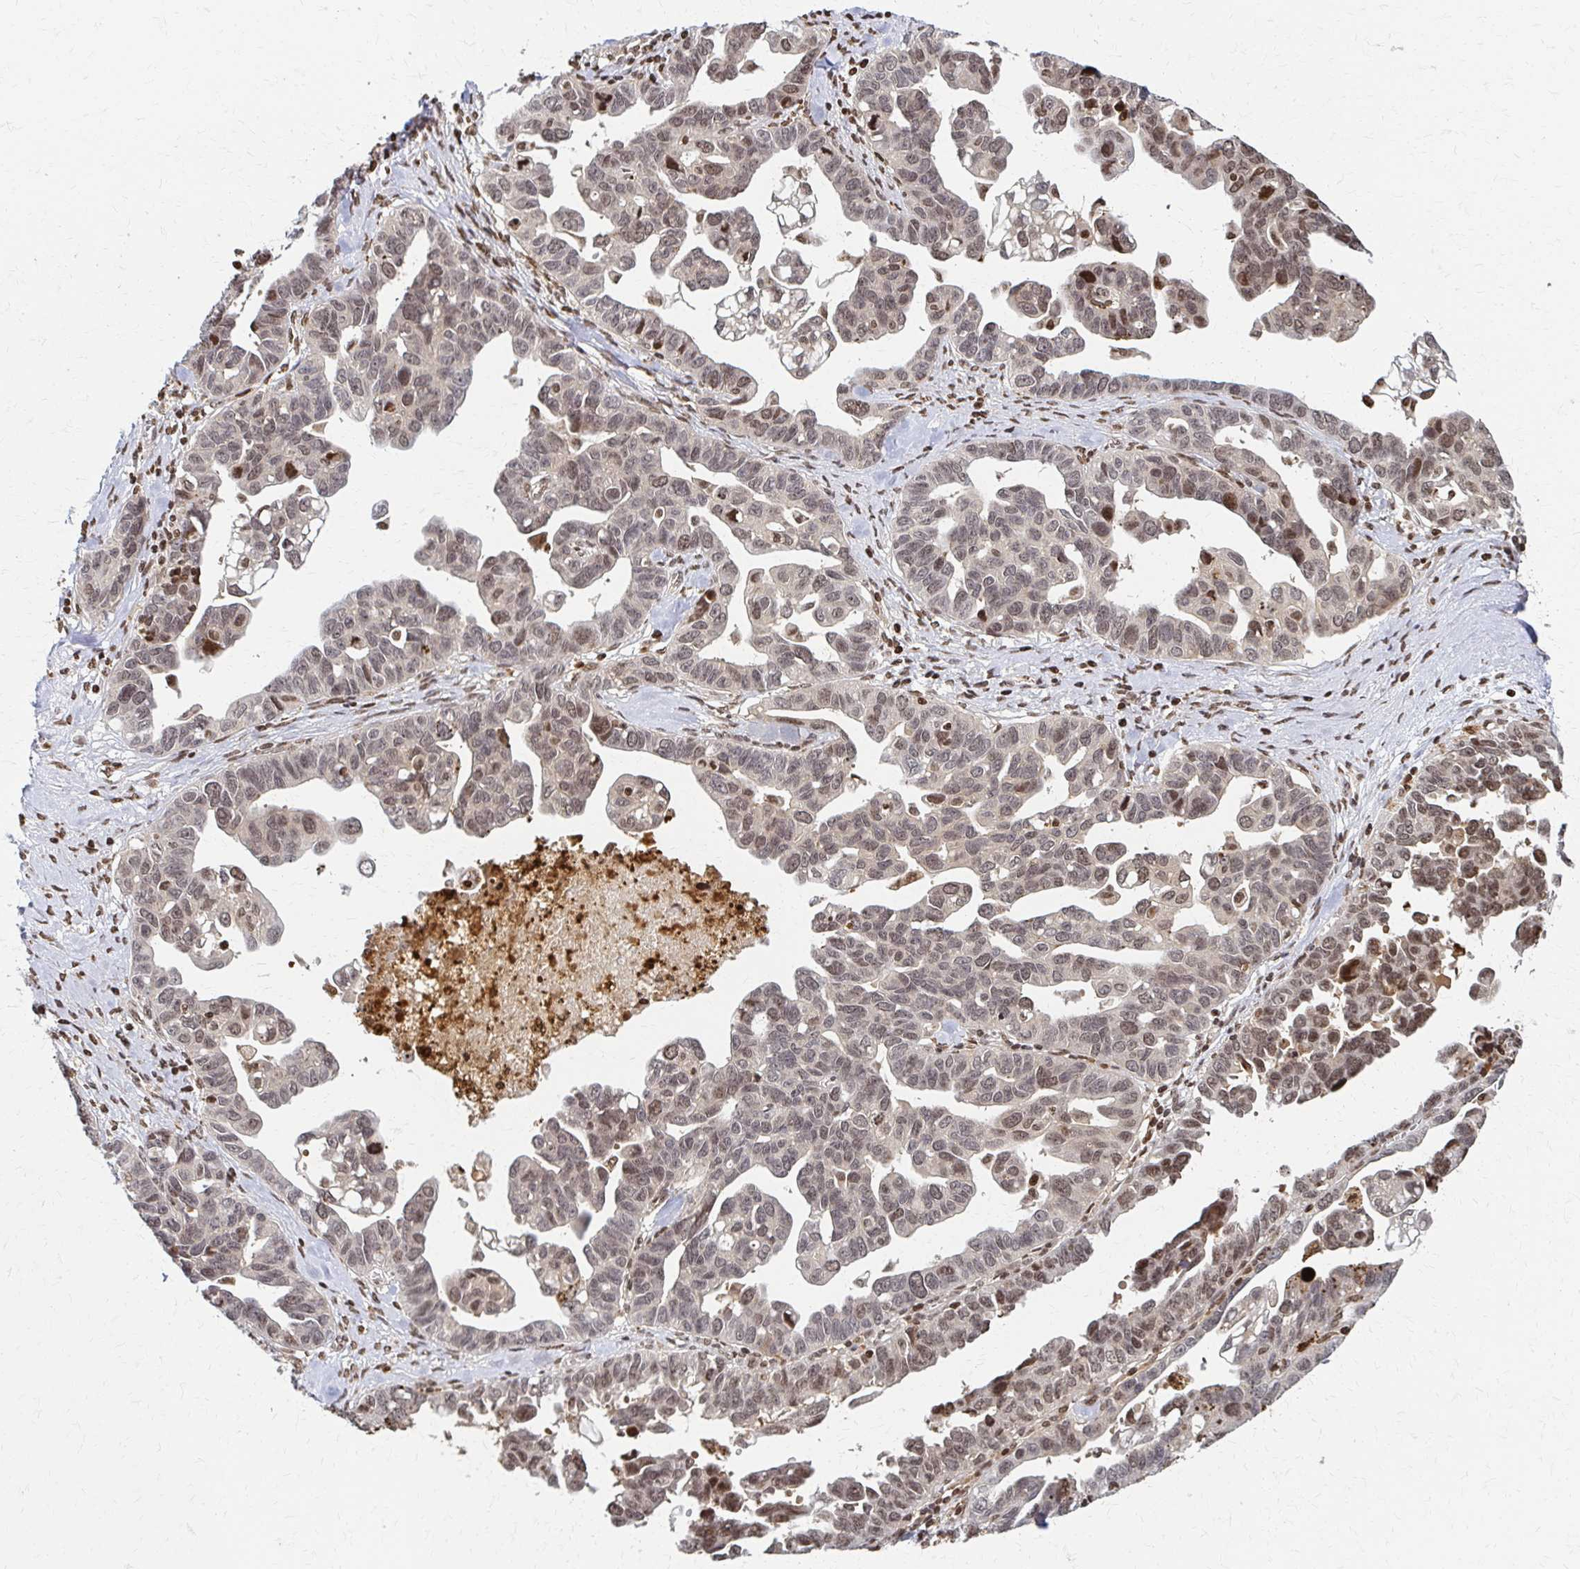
{"staining": {"intensity": "weak", "quantity": "<25%", "location": "nuclear"}, "tissue": "ovarian cancer", "cell_type": "Tumor cells", "image_type": "cancer", "snomed": [{"axis": "morphology", "description": "Cystadenocarcinoma, serous, NOS"}, {"axis": "topography", "description": "Ovary"}], "caption": "Immunohistochemistry (IHC) photomicrograph of neoplastic tissue: ovarian cancer (serous cystadenocarcinoma) stained with DAB demonstrates no significant protein positivity in tumor cells.", "gene": "PSMD7", "patient": {"sex": "female", "age": 69}}